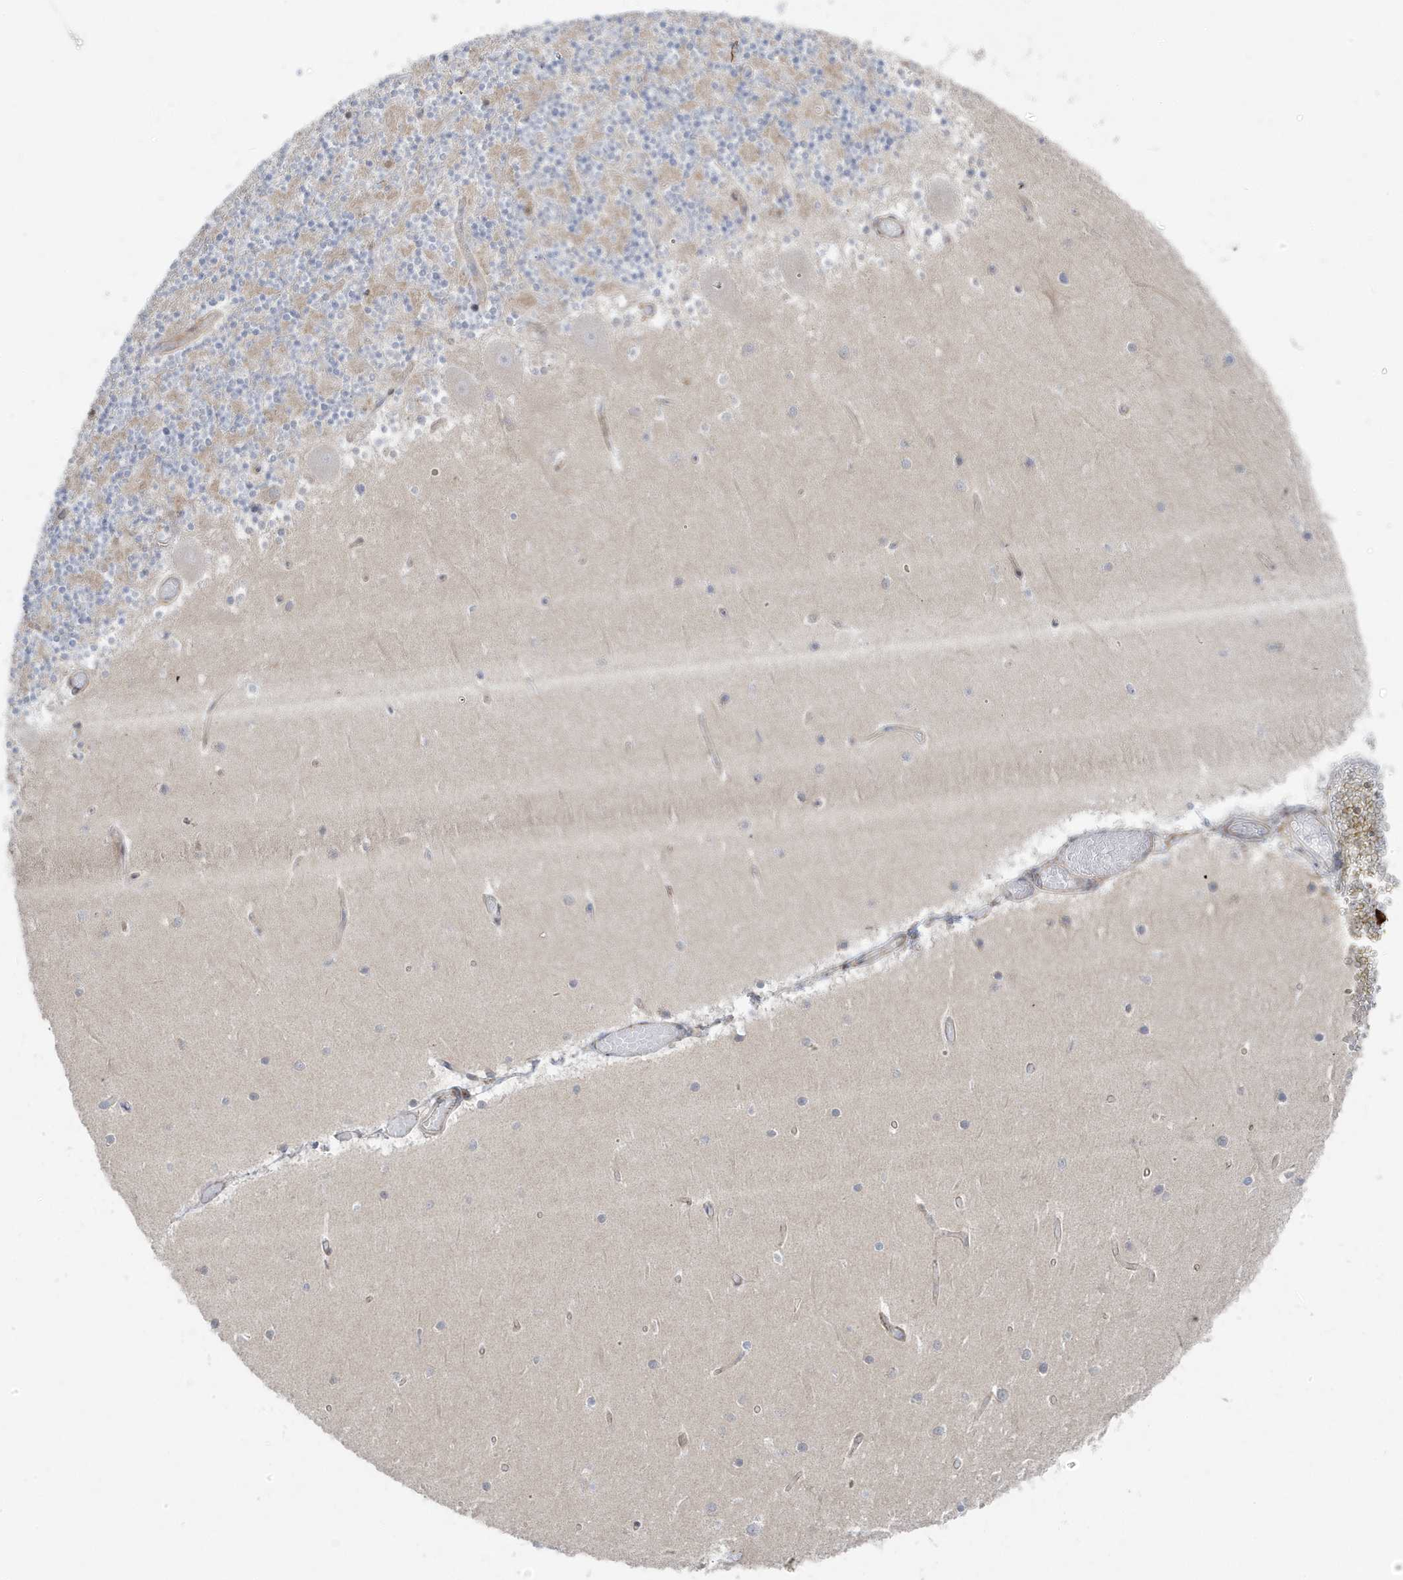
{"staining": {"intensity": "moderate", "quantity": "<25%", "location": "cytoplasmic/membranous"}, "tissue": "cerebellum", "cell_type": "Cells in granular layer", "image_type": "normal", "snomed": [{"axis": "morphology", "description": "Normal tissue, NOS"}, {"axis": "topography", "description": "Cerebellum"}], "caption": "Approximately <25% of cells in granular layer in normal cerebellum display moderate cytoplasmic/membranous protein staining as visualized by brown immunohistochemical staining.", "gene": "ZNF654", "patient": {"sex": "female", "age": 28}}